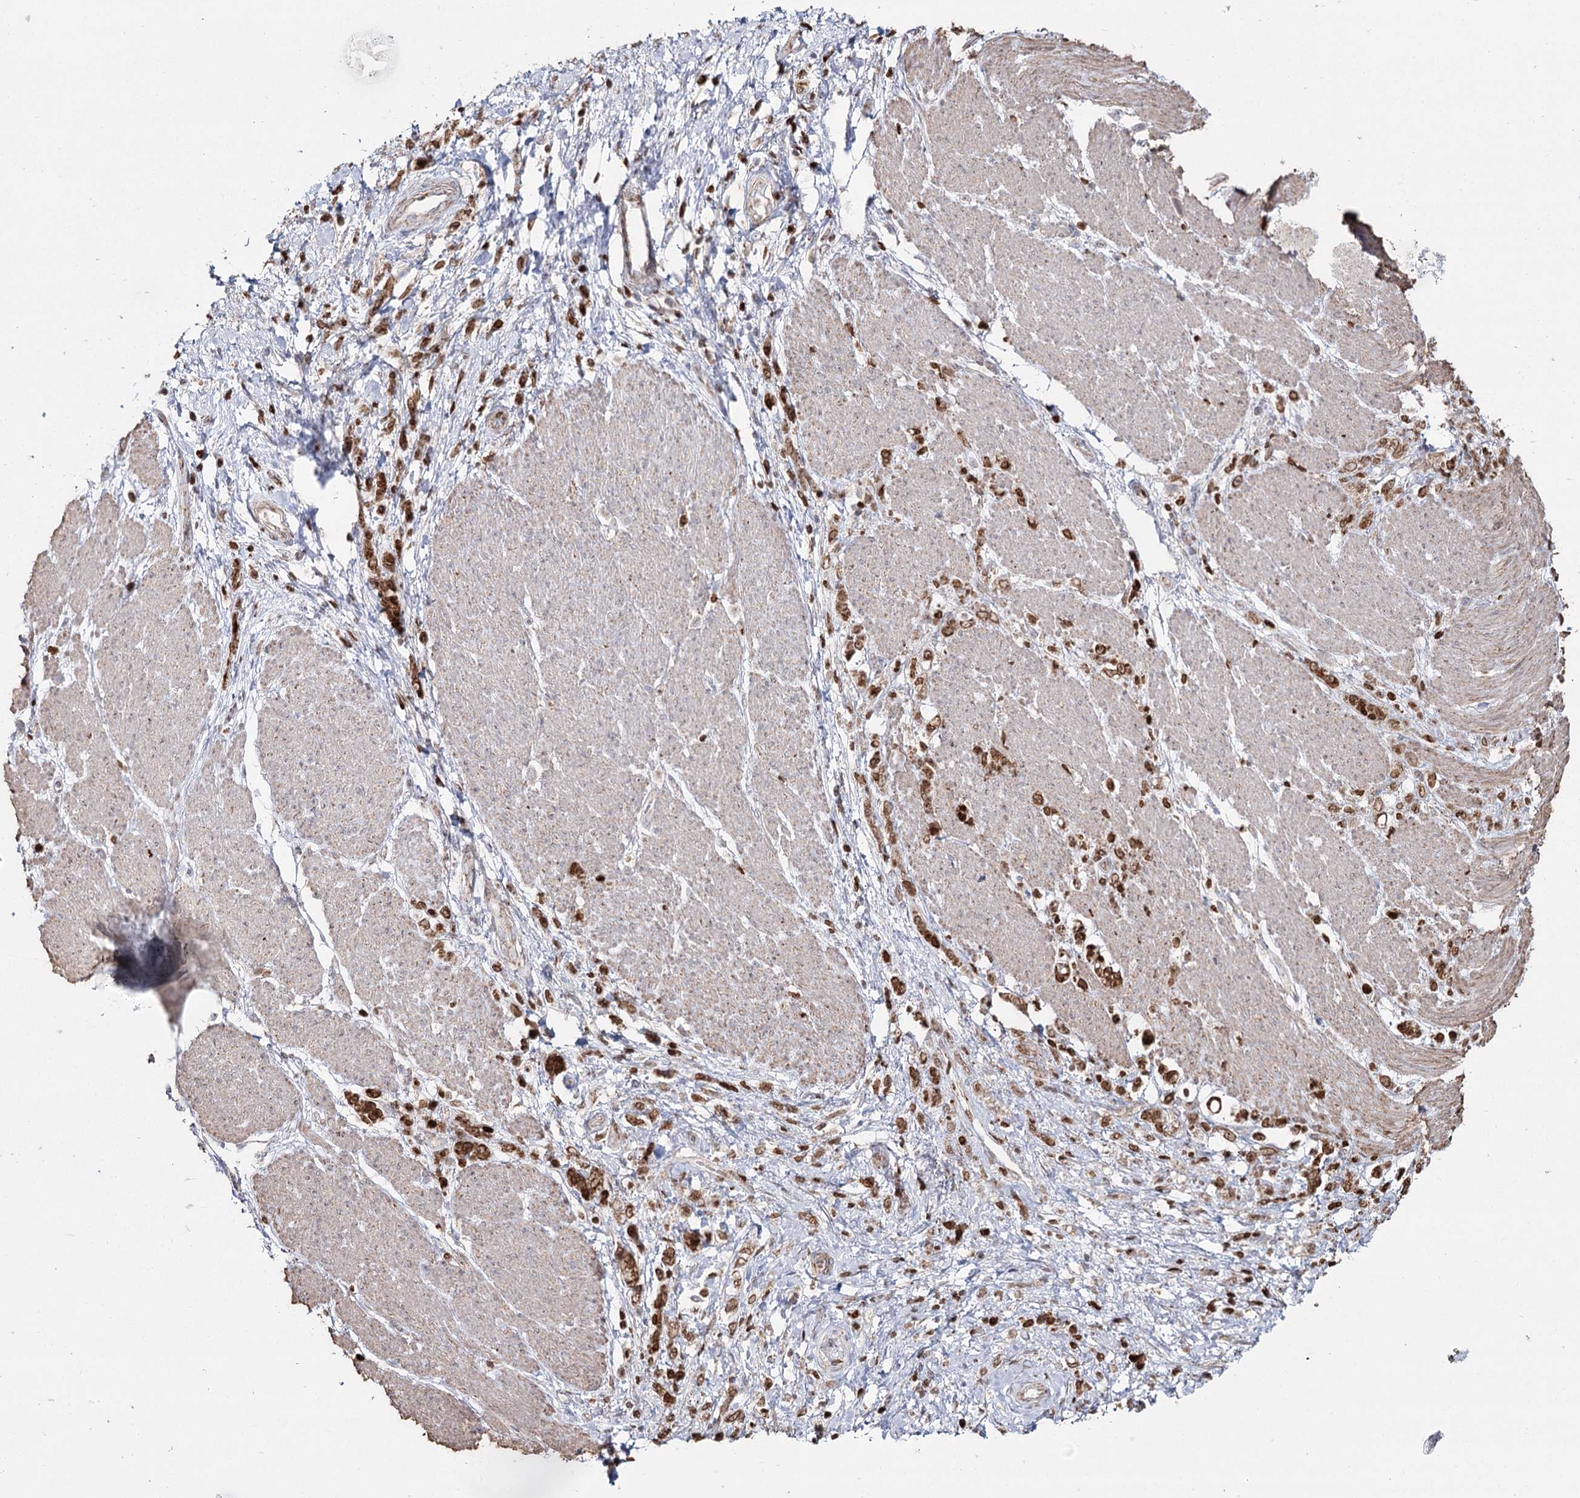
{"staining": {"intensity": "moderate", "quantity": ">75%", "location": "cytoplasmic/membranous,nuclear"}, "tissue": "stomach cancer", "cell_type": "Tumor cells", "image_type": "cancer", "snomed": [{"axis": "morphology", "description": "Adenocarcinoma, NOS"}, {"axis": "topography", "description": "Stomach"}], "caption": "Immunohistochemical staining of human stomach adenocarcinoma displays medium levels of moderate cytoplasmic/membranous and nuclear protein expression in approximately >75% of tumor cells. The protein of interest is shown in brown color, while the nuclei are stained blue.", "gene": "PDHX", "patient": {"sex": "female", "age": 60}}